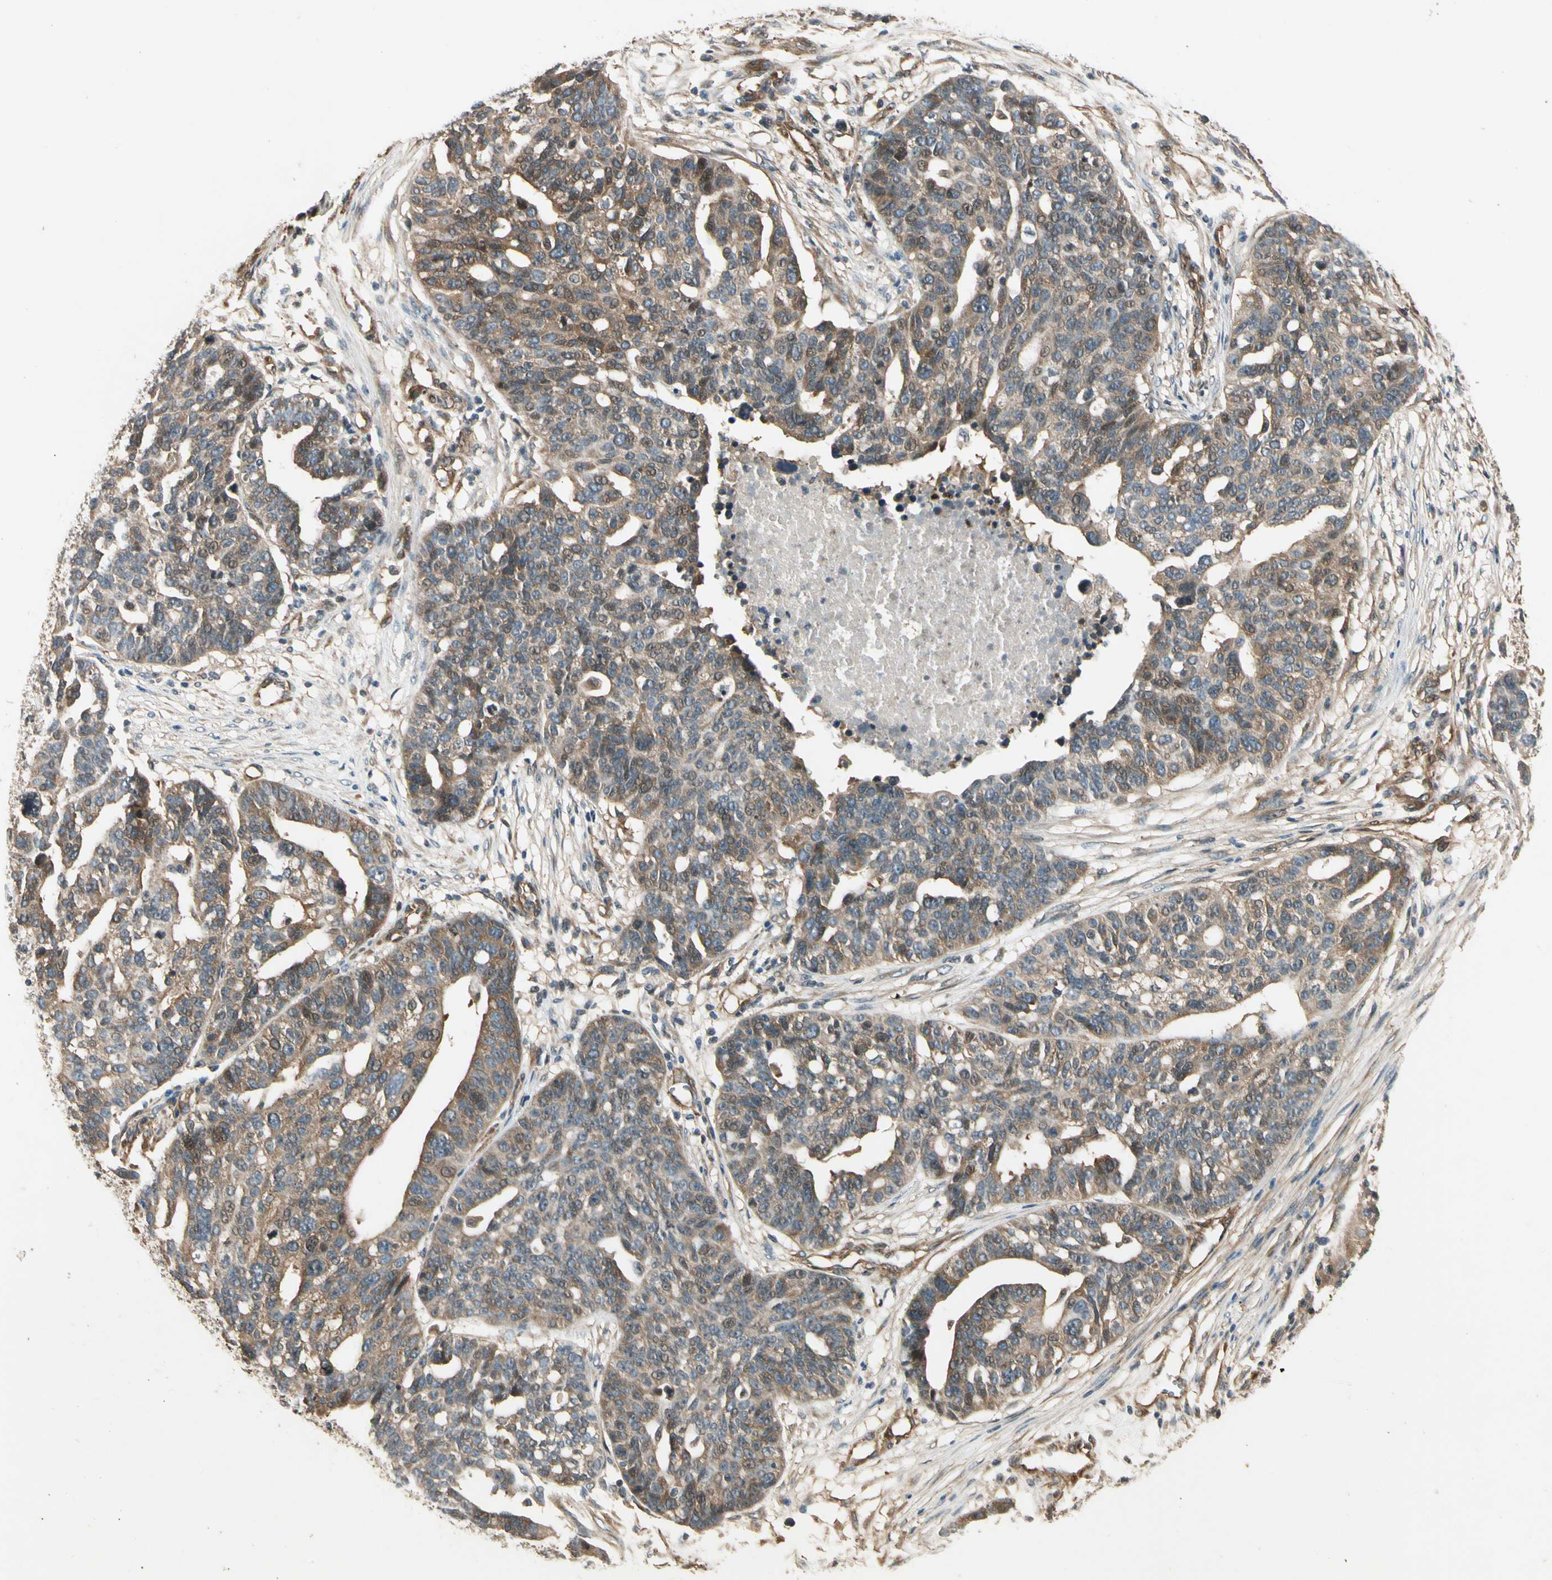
{"staining": {"intensity": "weak", "quantity": ">75%", "location": "cytoplasmic/membranous"}, "tissue": "ovarian cancer", "cell_type": "Tumor cells", "image_type": "cancer", "snomed": [{"axis": "morphology", "description": "Cystadenocarcinoma, serous, NOS"}, {"axis": "topography", "description": "Ovary"}], "caption": "A histopathology image of human serous cystadenocarcinoma (ovarian) stained for a protein displays weak cytoplasmic/membranous brown staining in tumor cells. Ihc stains the protein of interest in brown and the nuclei are stained blue.", "gene": "ROCK2", "patient": {"sex": "female", "age": 59}}